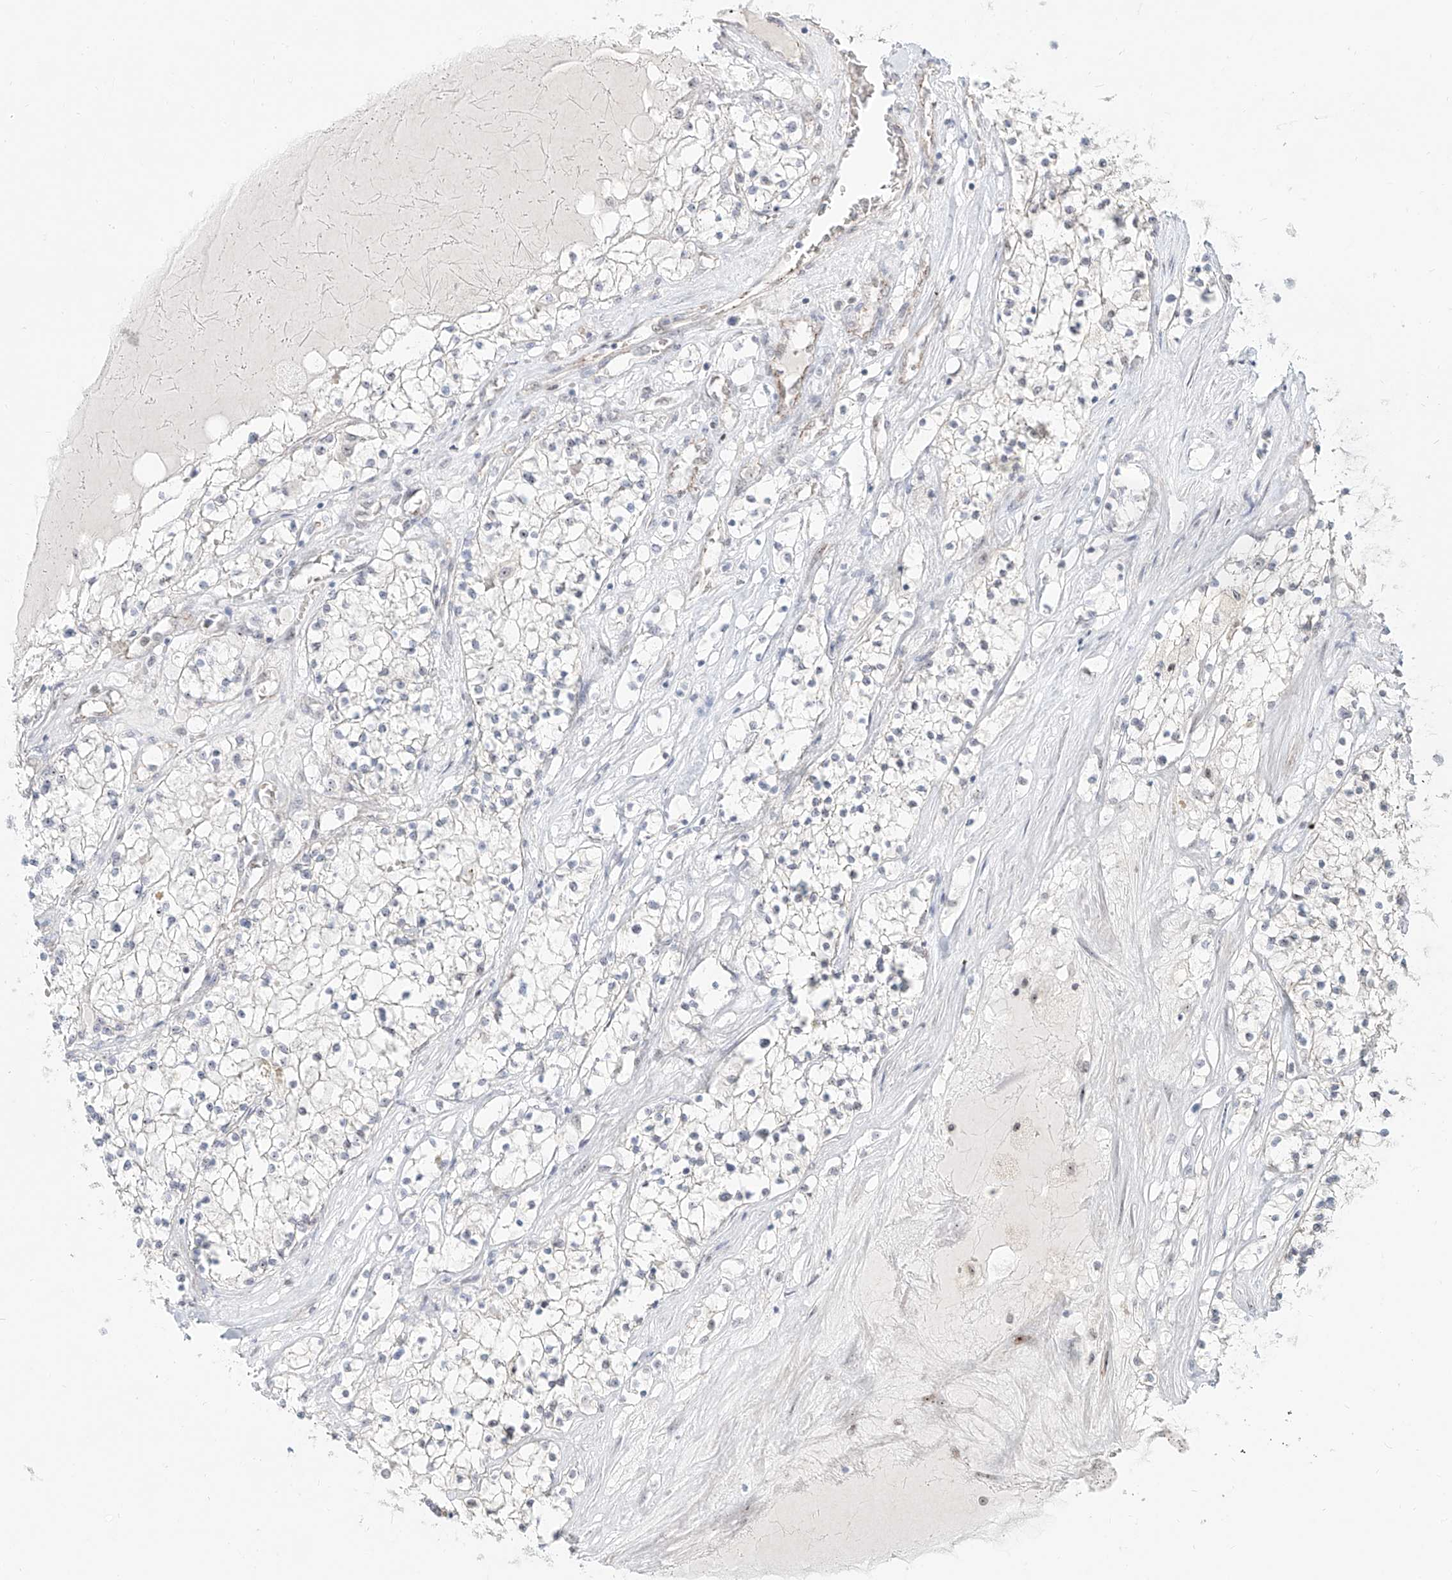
{"staining": {"intensity": "negative", "quantity": "none", "location": "none"}, "tissue": "renal cancer", "cell_type": "Tumor cells", "image_type": "cancer", "snomed": [{"axis": "morphology", "description": "Normal tissue, NOS"}, {"axis": "morphology", "description": "Adenocarcinoma, NOS"}, {"axis": "topography", "description": "Kidney"}], "caption": "Histopathology image shows no protein expression in tumor cells of renal cancer tissue. (Stains: DAB (3,3'-diaminobenzidine) IHC with hematoxylin counter stain, Microscopy: brightfield microscopy at high magnification).", "gene": "ZNF710", "patient": {"sex": "male", "age": 68}}